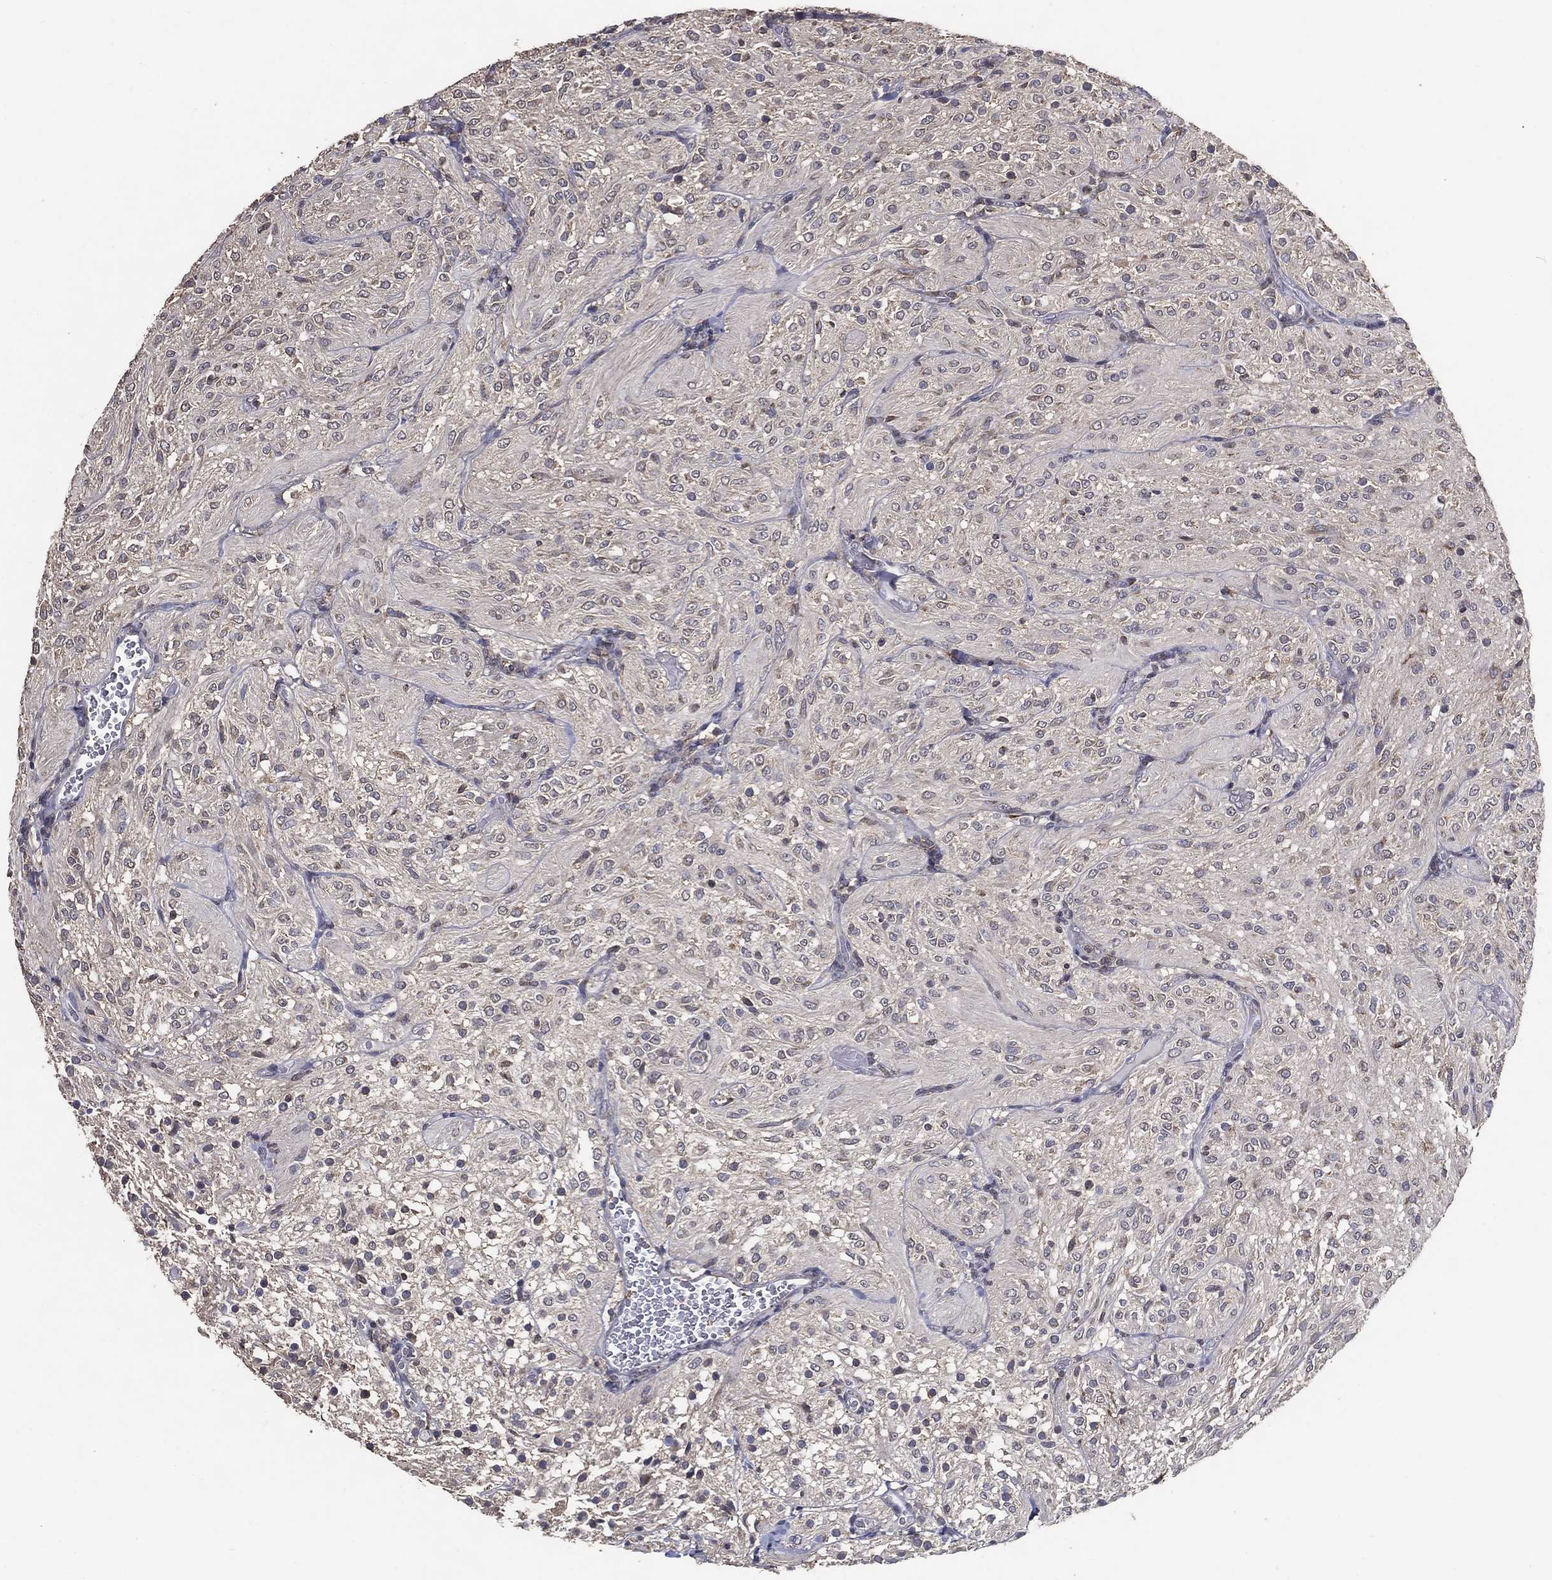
{"staining": {"intensity": "negative", "quantity": "none", "location": "none"}, "tissue": "glioma", "cell_type": "Tumor cells", "image_type": "cancer", "snomed": [{"axis": "morphology", "description": "Glioma, malignant, Low grade"}, {"axis": "topography", "description": "Brain"}], "caption": "A photomicrograph of glioma stained for a protein exhibits no brown staining in tumor cells.", "gene": "GPR183", "patient": {"sex": "male", "age": 3}}